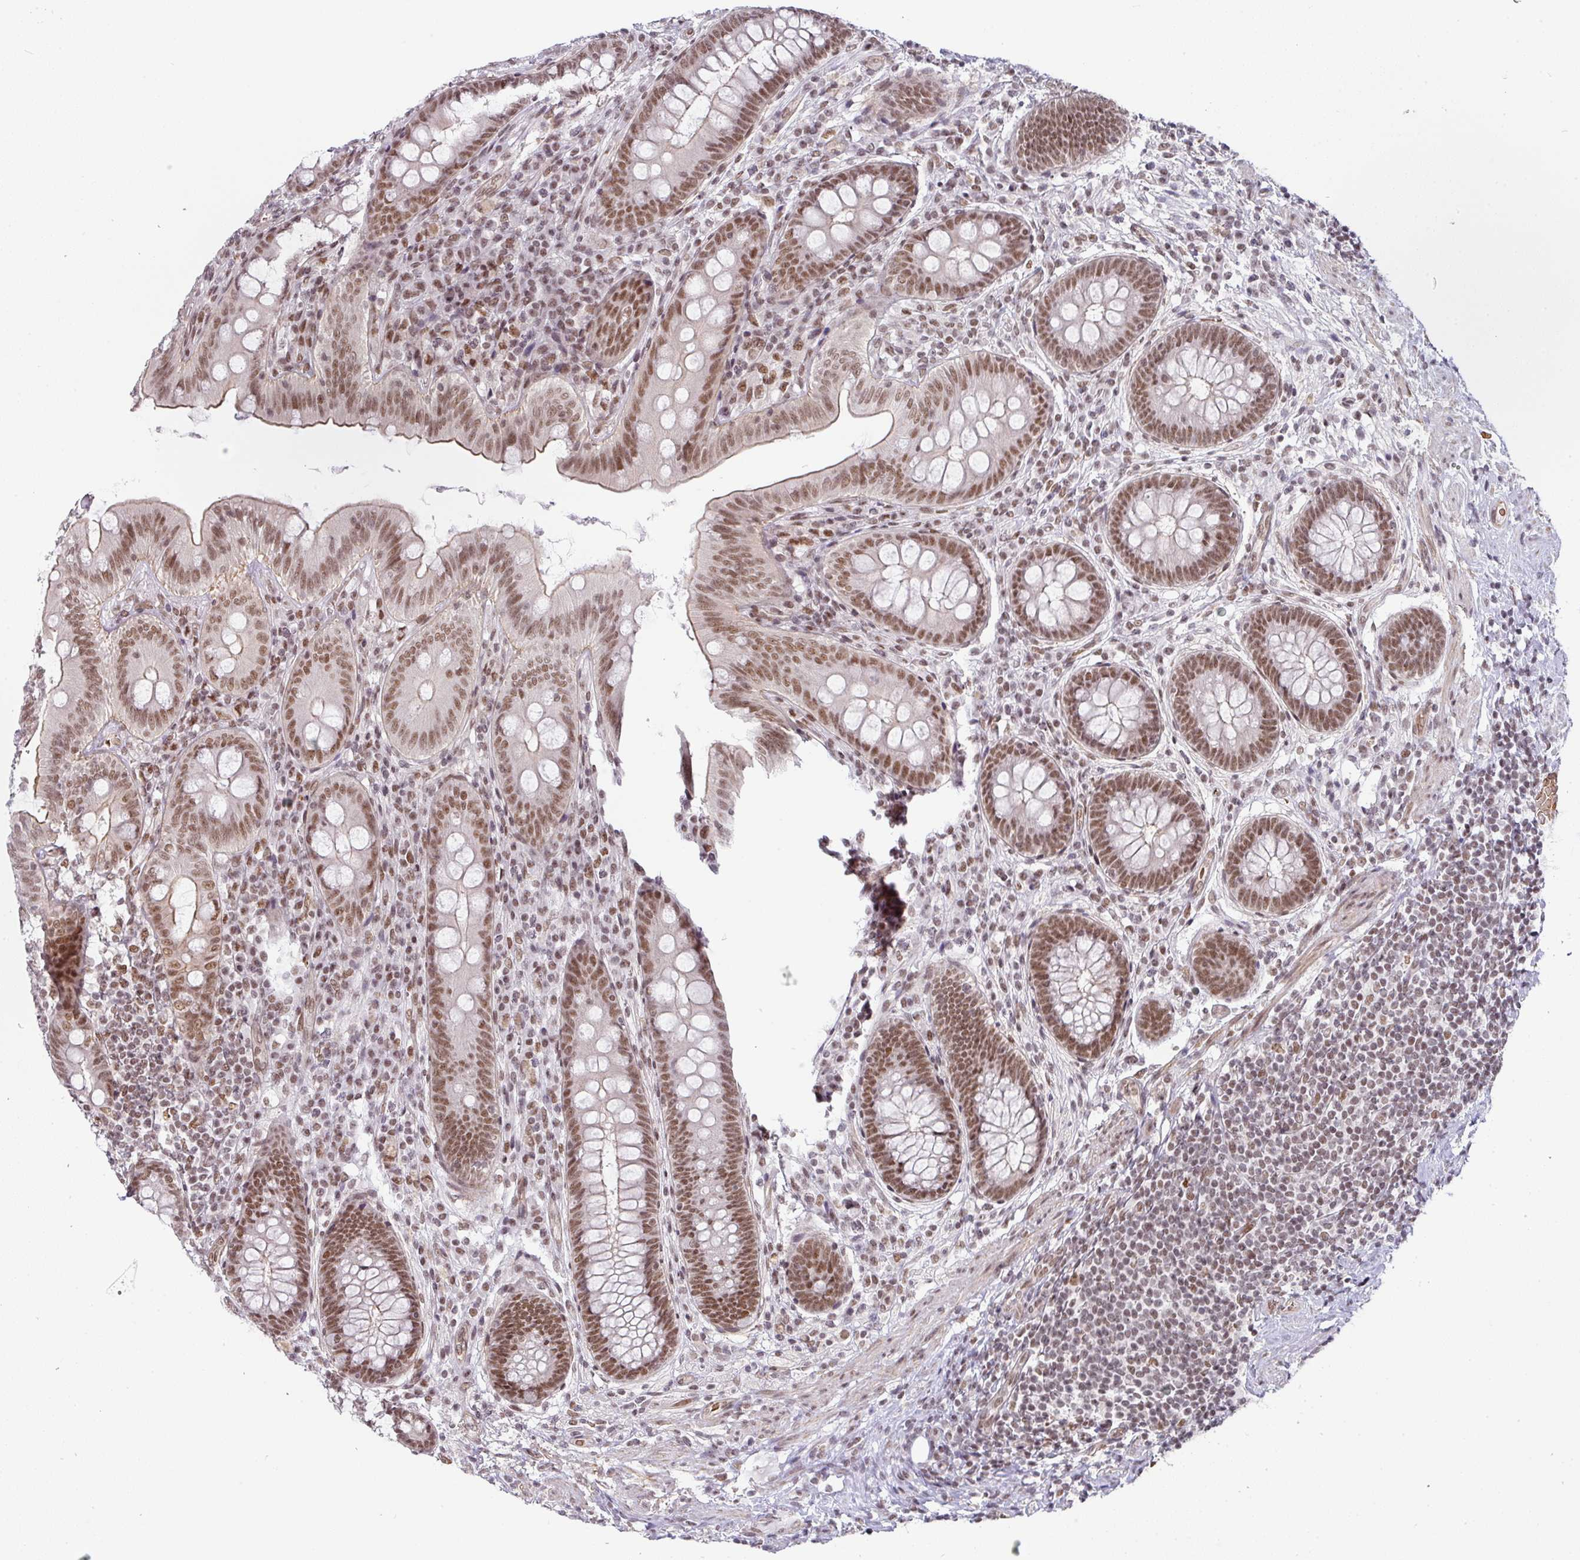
{"staining": {"intensity": "moderate", "quantity": ">75%", "location": "cytoplasmic/membranous,nuclear"}, "tissue": "appendix", "cell_type": "Glandular cells", "image_type": "normal", "snomed": [{"axis": "morphology", "description": "Normal tissue, NOS"}, {"axis": "topography", "description": "Appendix"}], "caption": "Moderate cytoplasmic/membranous,nuclear protein expression is appreciated in approximately >75% of glandular cells in appendix.", "gene": "NCOA5", "patient": {"sex": "male", "age": 71}}